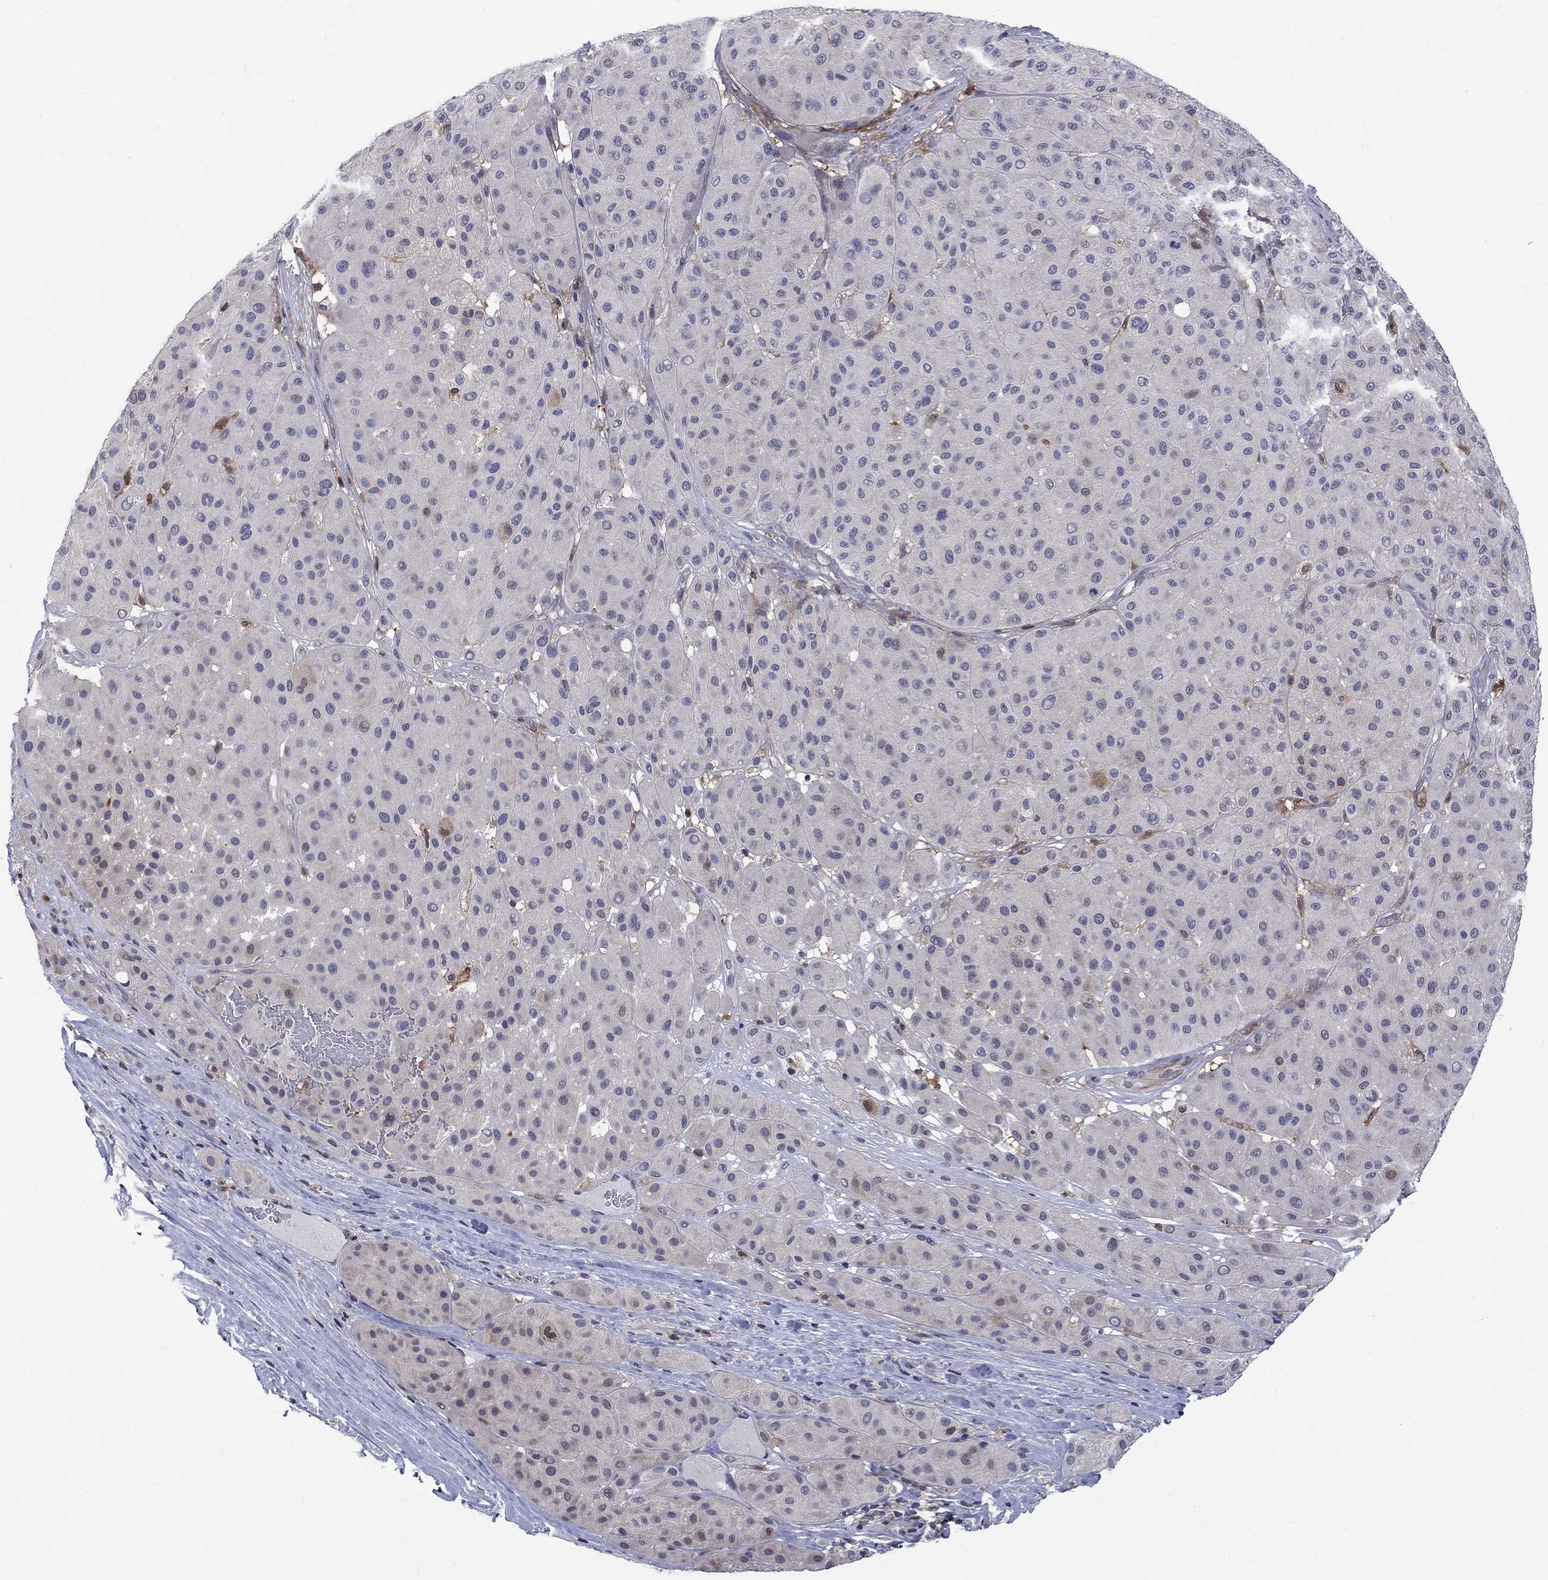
{"staining": {"intensity": "negative", "quantity": "none", "location": "none"}, "tissue": "melanoma", "cell_type": "Tumor cells", "image_type": "cancer", "snomed": [{"axis": "morphology", "description": "Malignant melanoma, Metastatic site"}, {"axis": "topography", "description": "Smooth muscle"}], "caption": "Immunohistochemical staining of melanoma demonstrates no significant positivity in tumor cells.", "gene": "HKDC1", "patient": {"sex": "male", "age": 41}}